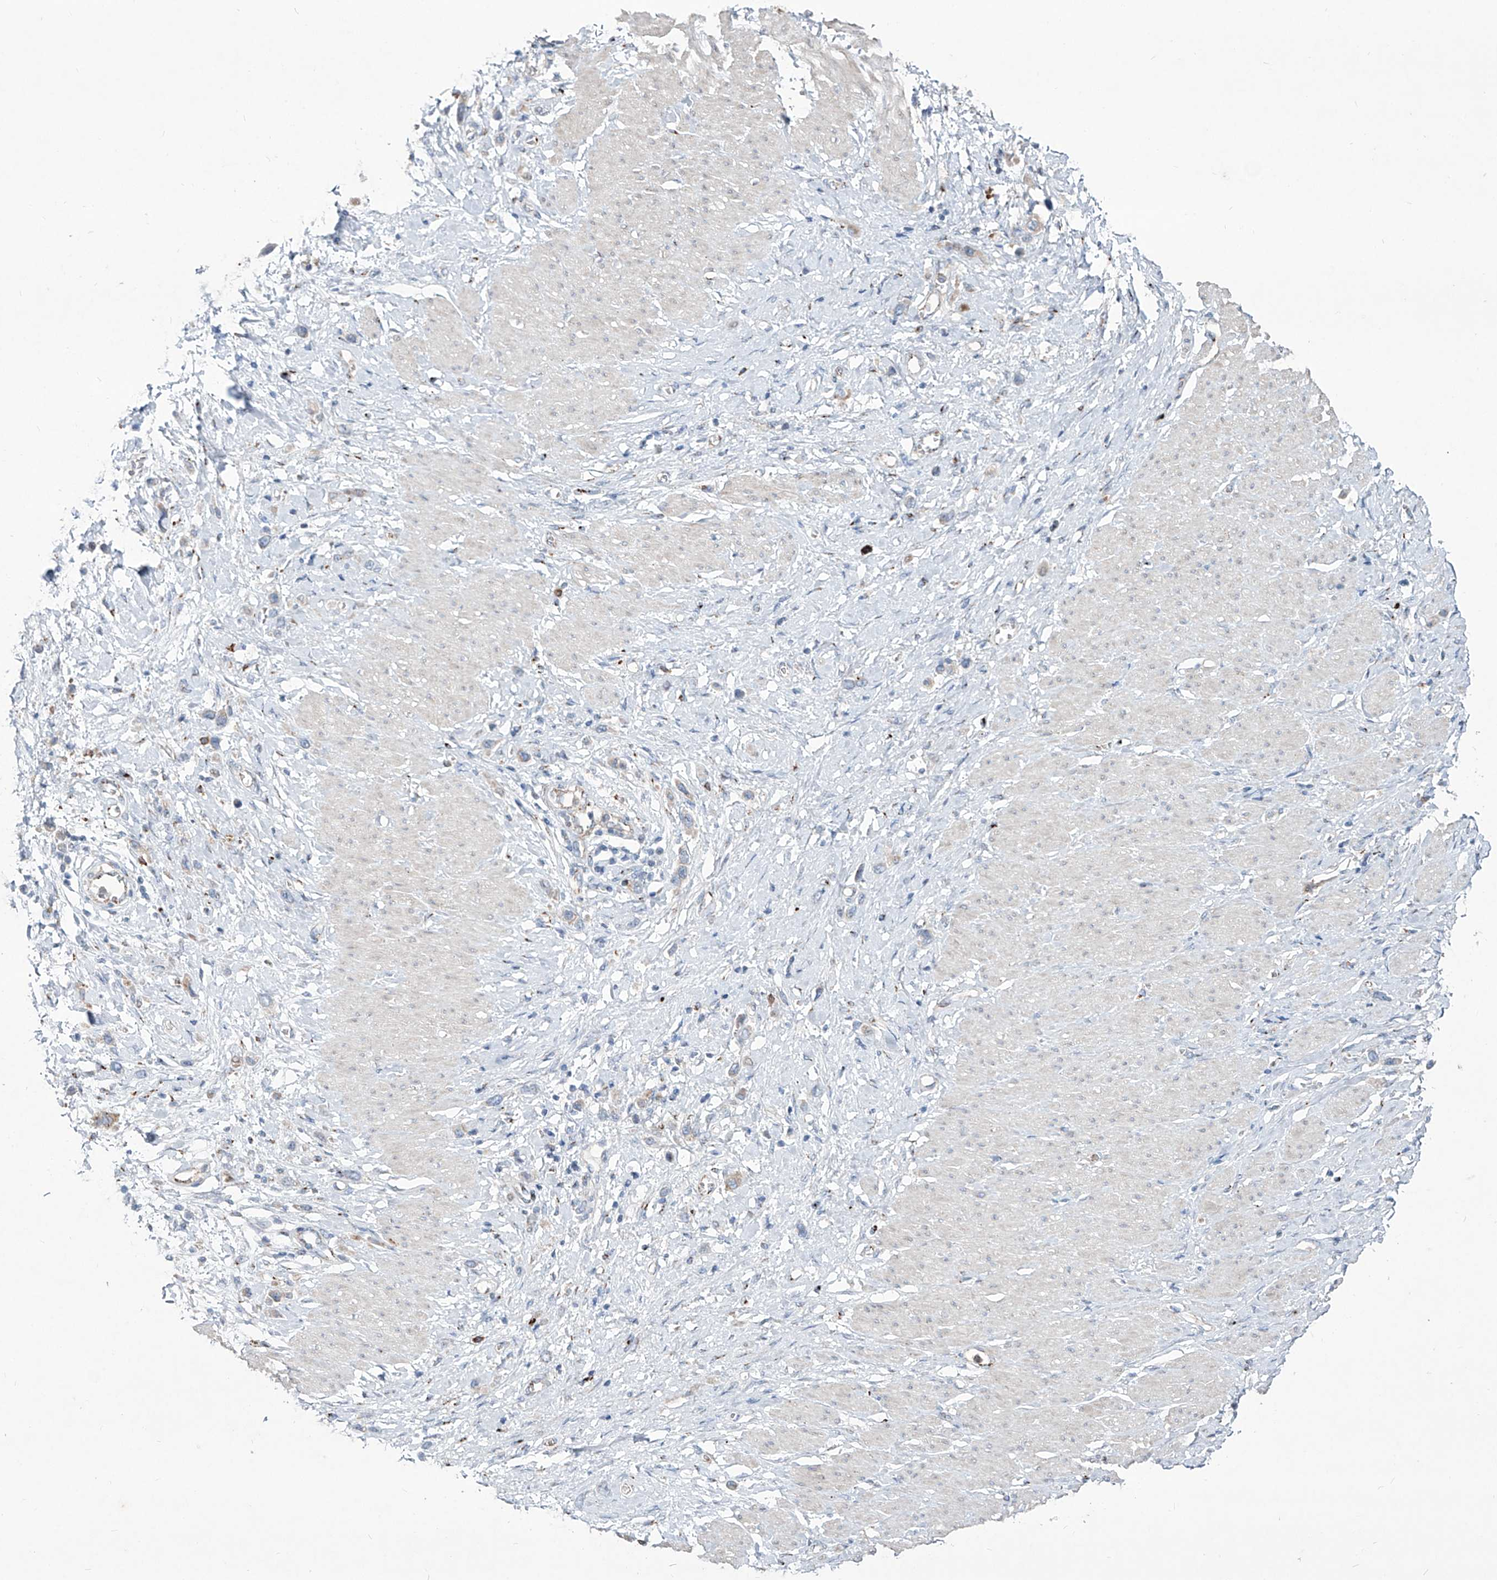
{"staining": {"intensity": "moderate", "quantity": "<25%", "location": "cytoplasmic/membranous"}, "tissue": "stomach cancer", "cell_type": "Tumor cells", "image_type": "cancer", "snomed": [{"axis": "morphology", "description": "Adenocarcinoma, NOS"}, {"axis": "topography", "description": "Stomach"}], "caption": "Immunohistochemical staining of stomach adenocarcinoma exhibits low levels of moderate cytoplasmic/membranous protein expression in about <25% of tumor cells.", "gene": "CDH5", "patient": {"sex": "female", "age": 65}}